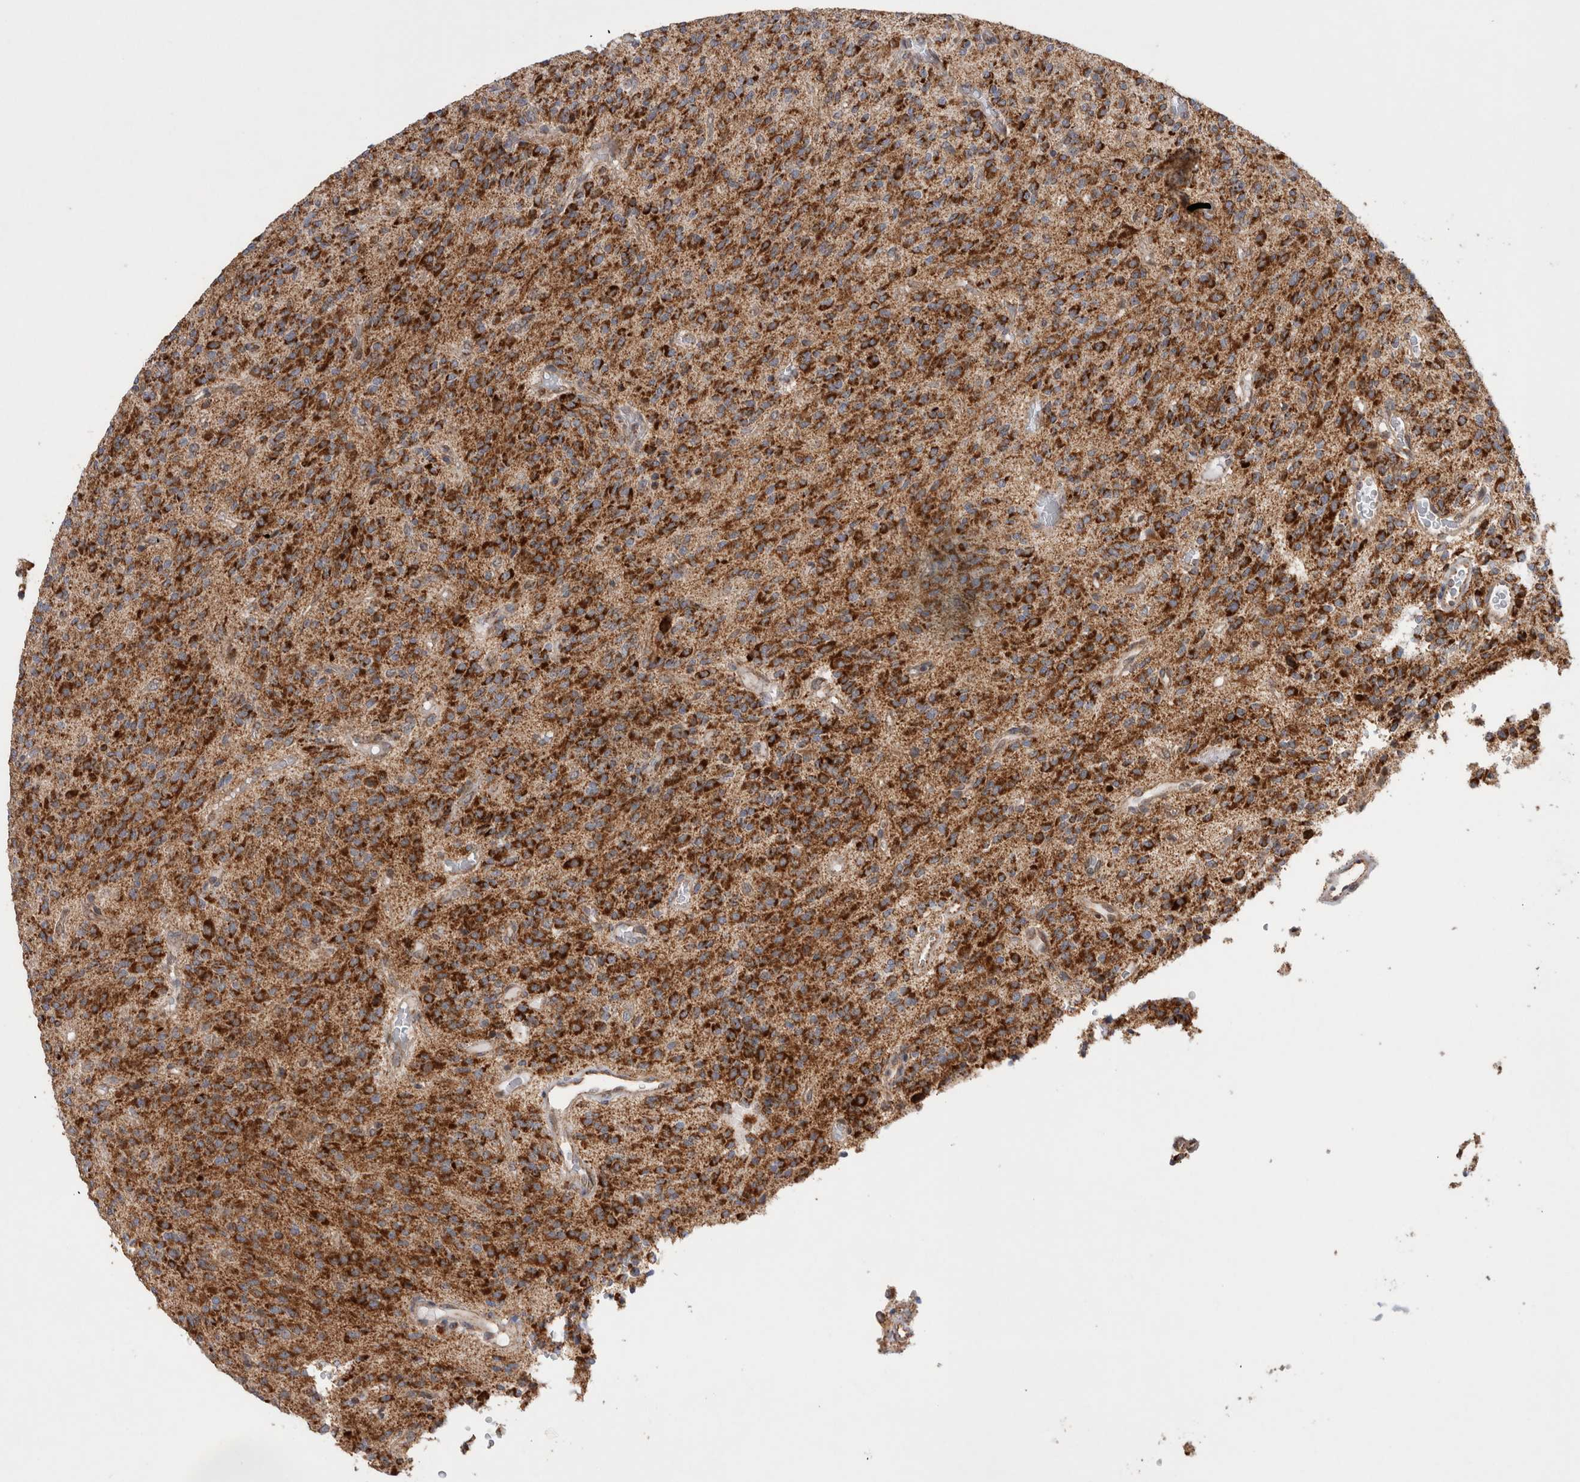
{"staining": {"intensity": "strong", "quantity": ">75%", "location": "cytoplasmic/membranous"}, "tissue": "glioma", "cell_type": "Tumor cells", "image_type": "cancer", "snomed": [{"axis": "morphology", "description": "Glioma, malignant, High grade"}, {"axis": "topography", "description": "Brain"}], "caption": "Protein expression by immunohistochemistry exhibits strong cytoplasmic/membranous positivity in approximately >75% of tumor cells in high-grade glioma (malignant). The protein is shown in brown color, while the nuclei are stained blue.", "gene": "MRPL37", "patient": {"sex": "male", "age": 34}}